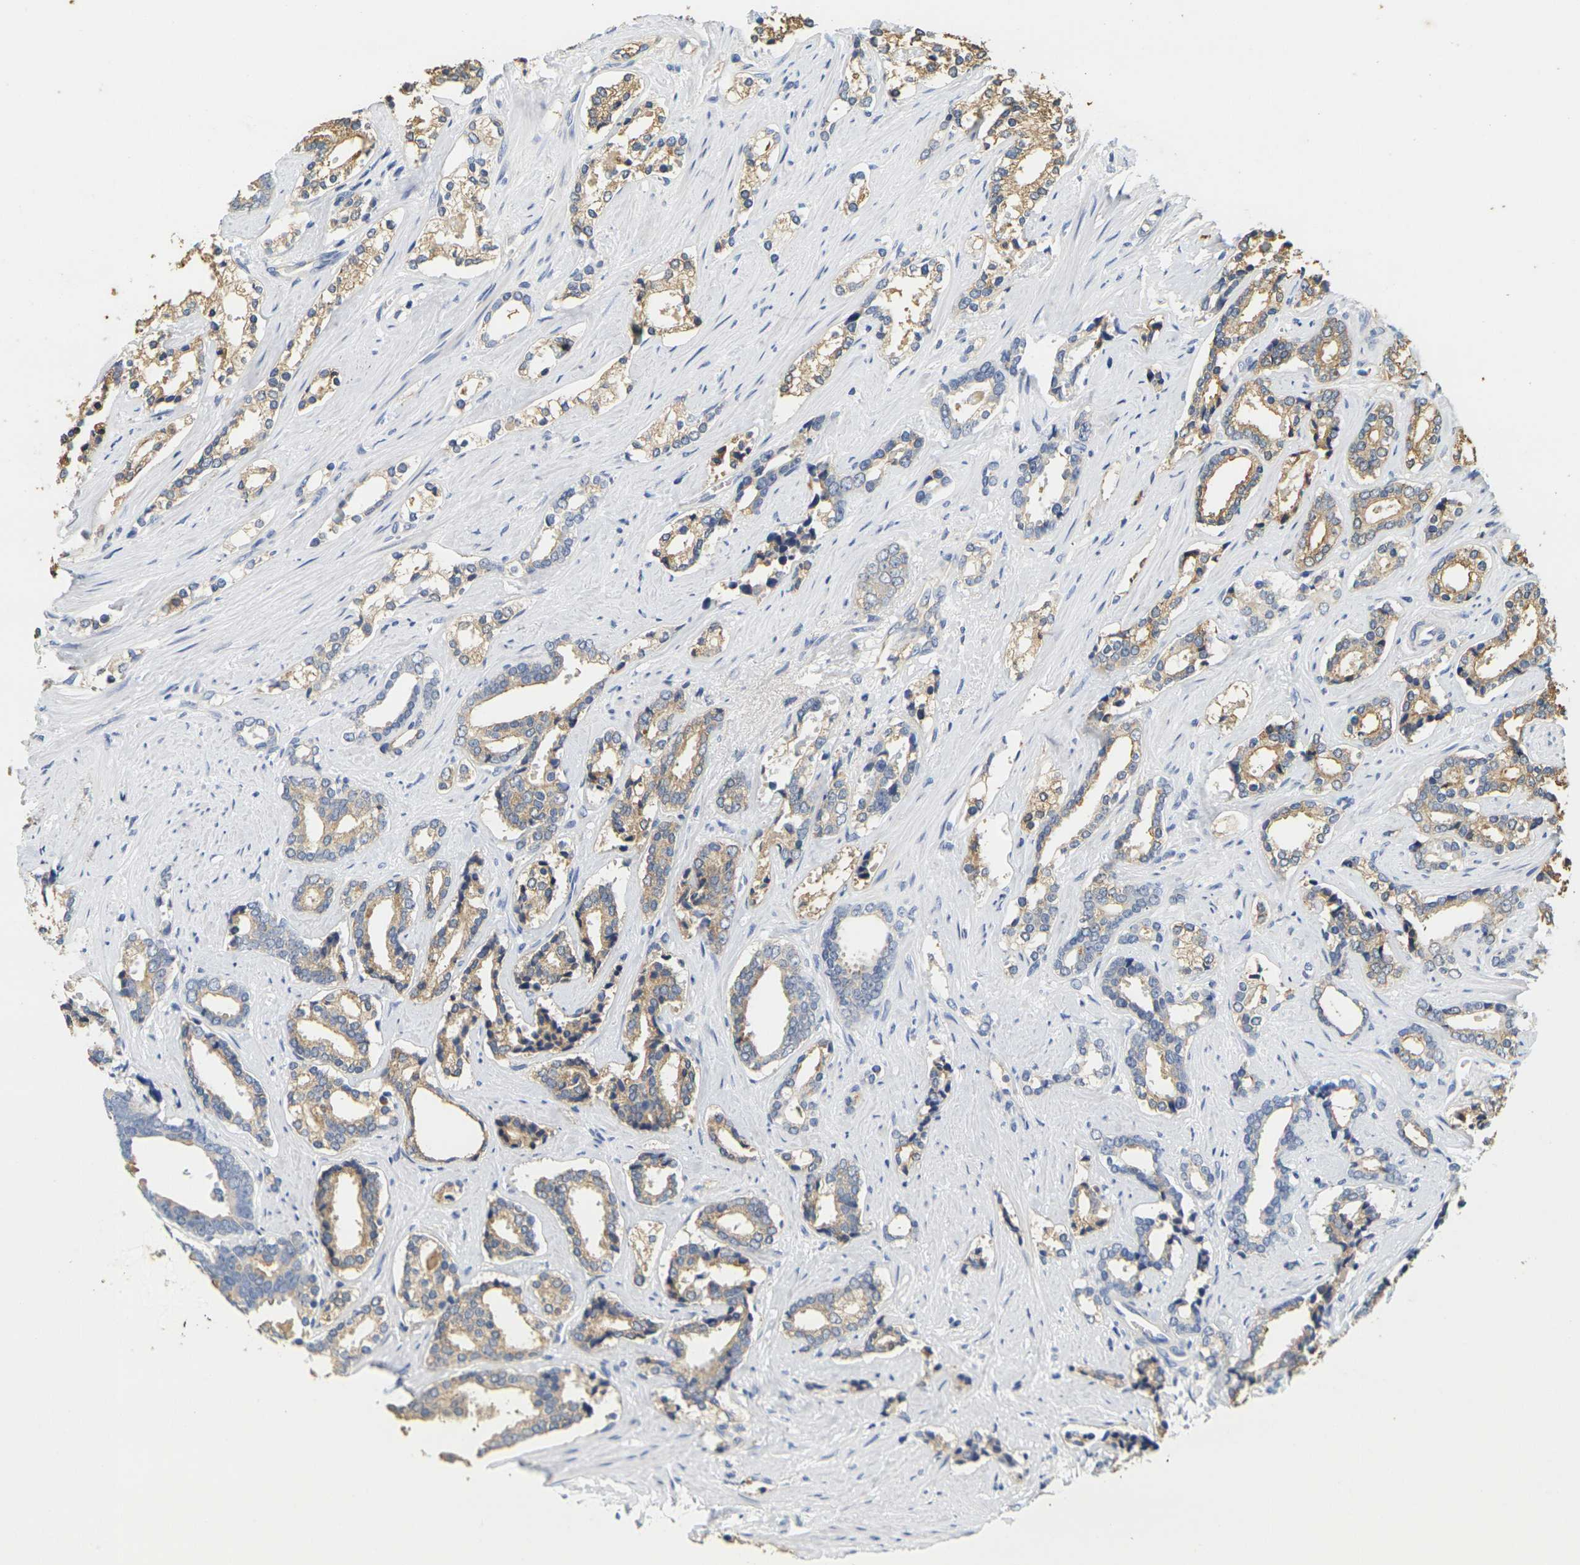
{"staining": {"intensity": "moderate", "quantity": ">75%", "location": "cytoplasmic/membranous"}, "tissue": "prostate cancer", "cell_type": "Tumor cells", "image_type": "cancer", "snomed": [{"axis": "morphology", "description": "Adenocarcinoma, High grade"}, {"axis": "topography", "description": "Prostate"}], "caption": "Adenocarcinoma (high-grade) (prostate) stained with DAB IHC displays medium levels of moderate cytoplasmic/membranous staining in approximately >75% of tumor cells.", "gene": "KLK5", "patient": {"sex": "male", "age": 67}}